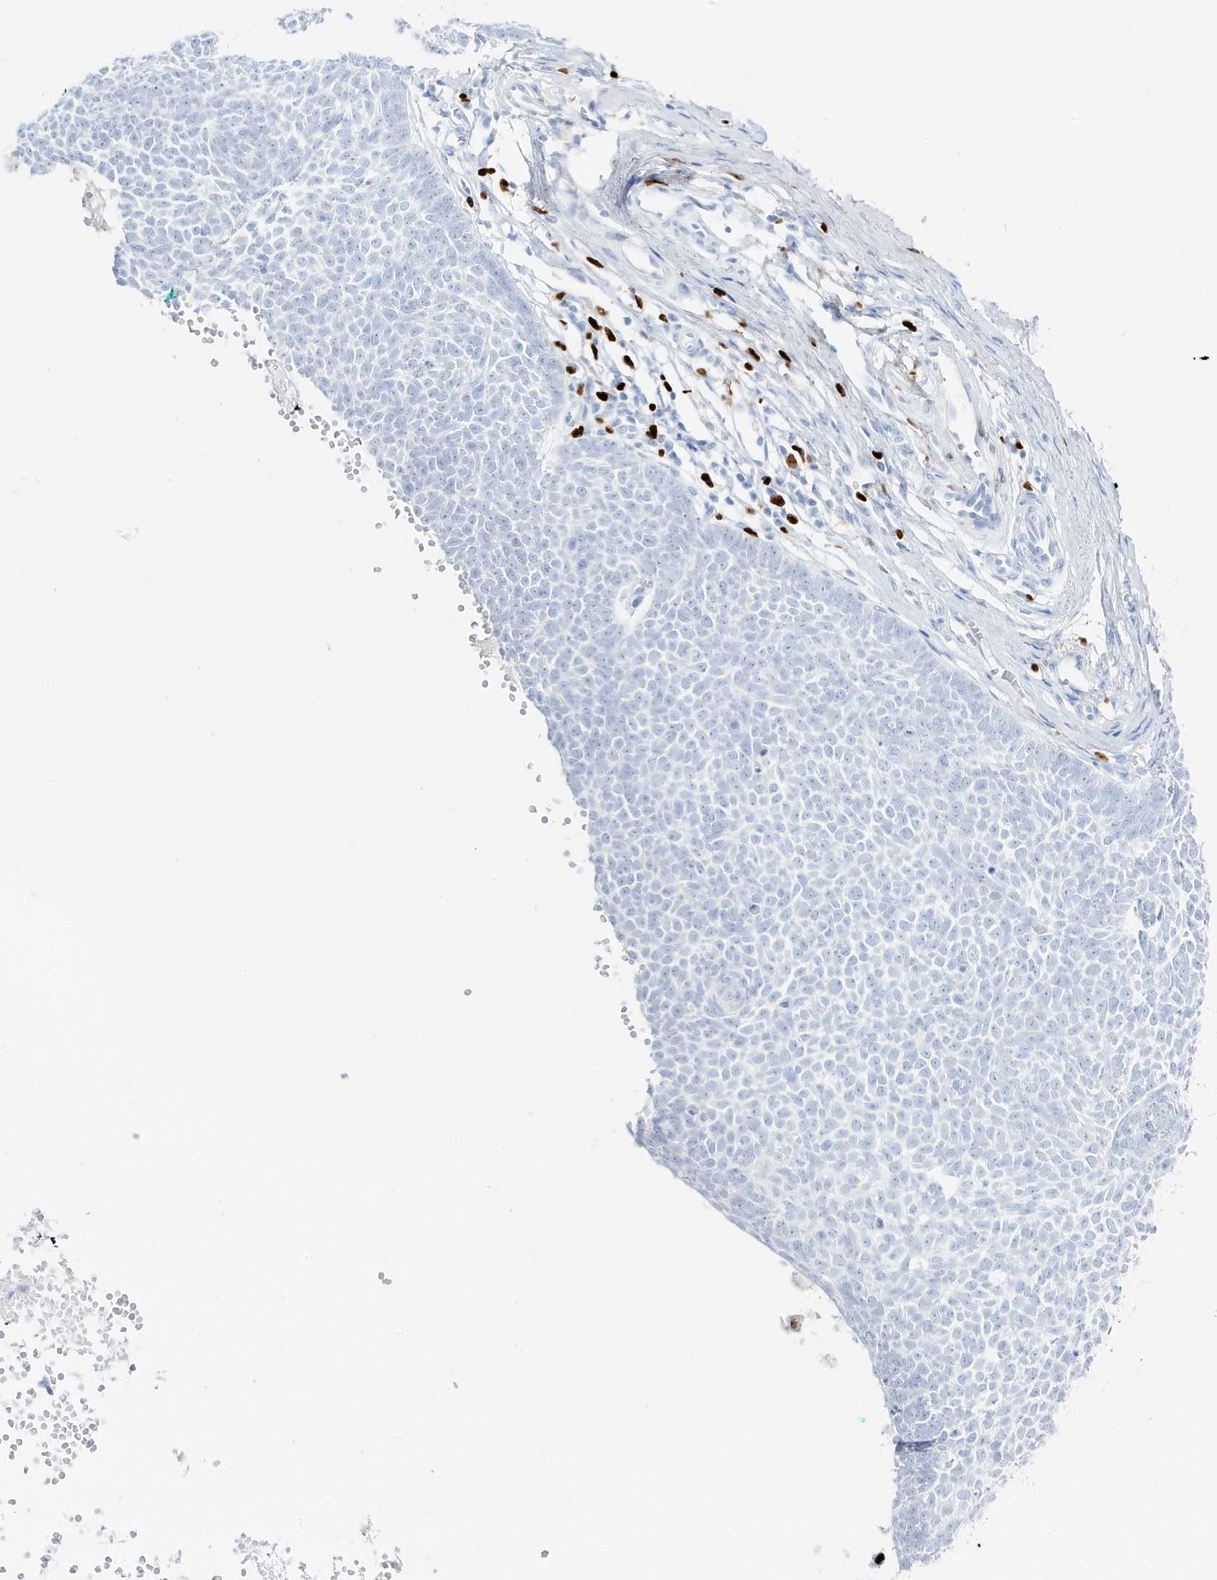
{"staining": {"intensity": "negative", "quantity": "none", "location": "none"}, "tissue": "skin cancer", "cell_type": "Tumor cells", "image_type": "cancer", "snomed": [{"axis": "morphology", "description": "Basal cell carcinoma"}, {"axis": "topography", "description": "Skin"}], "caption": "A high-resolution micrograph shows immunohistochemistry (IHC) staining of skin basal cell carcinoma, which displays no significant positivity in tumor cells.", "gene": "MNDA", "patient": {"sex": "female", "age": 81}}